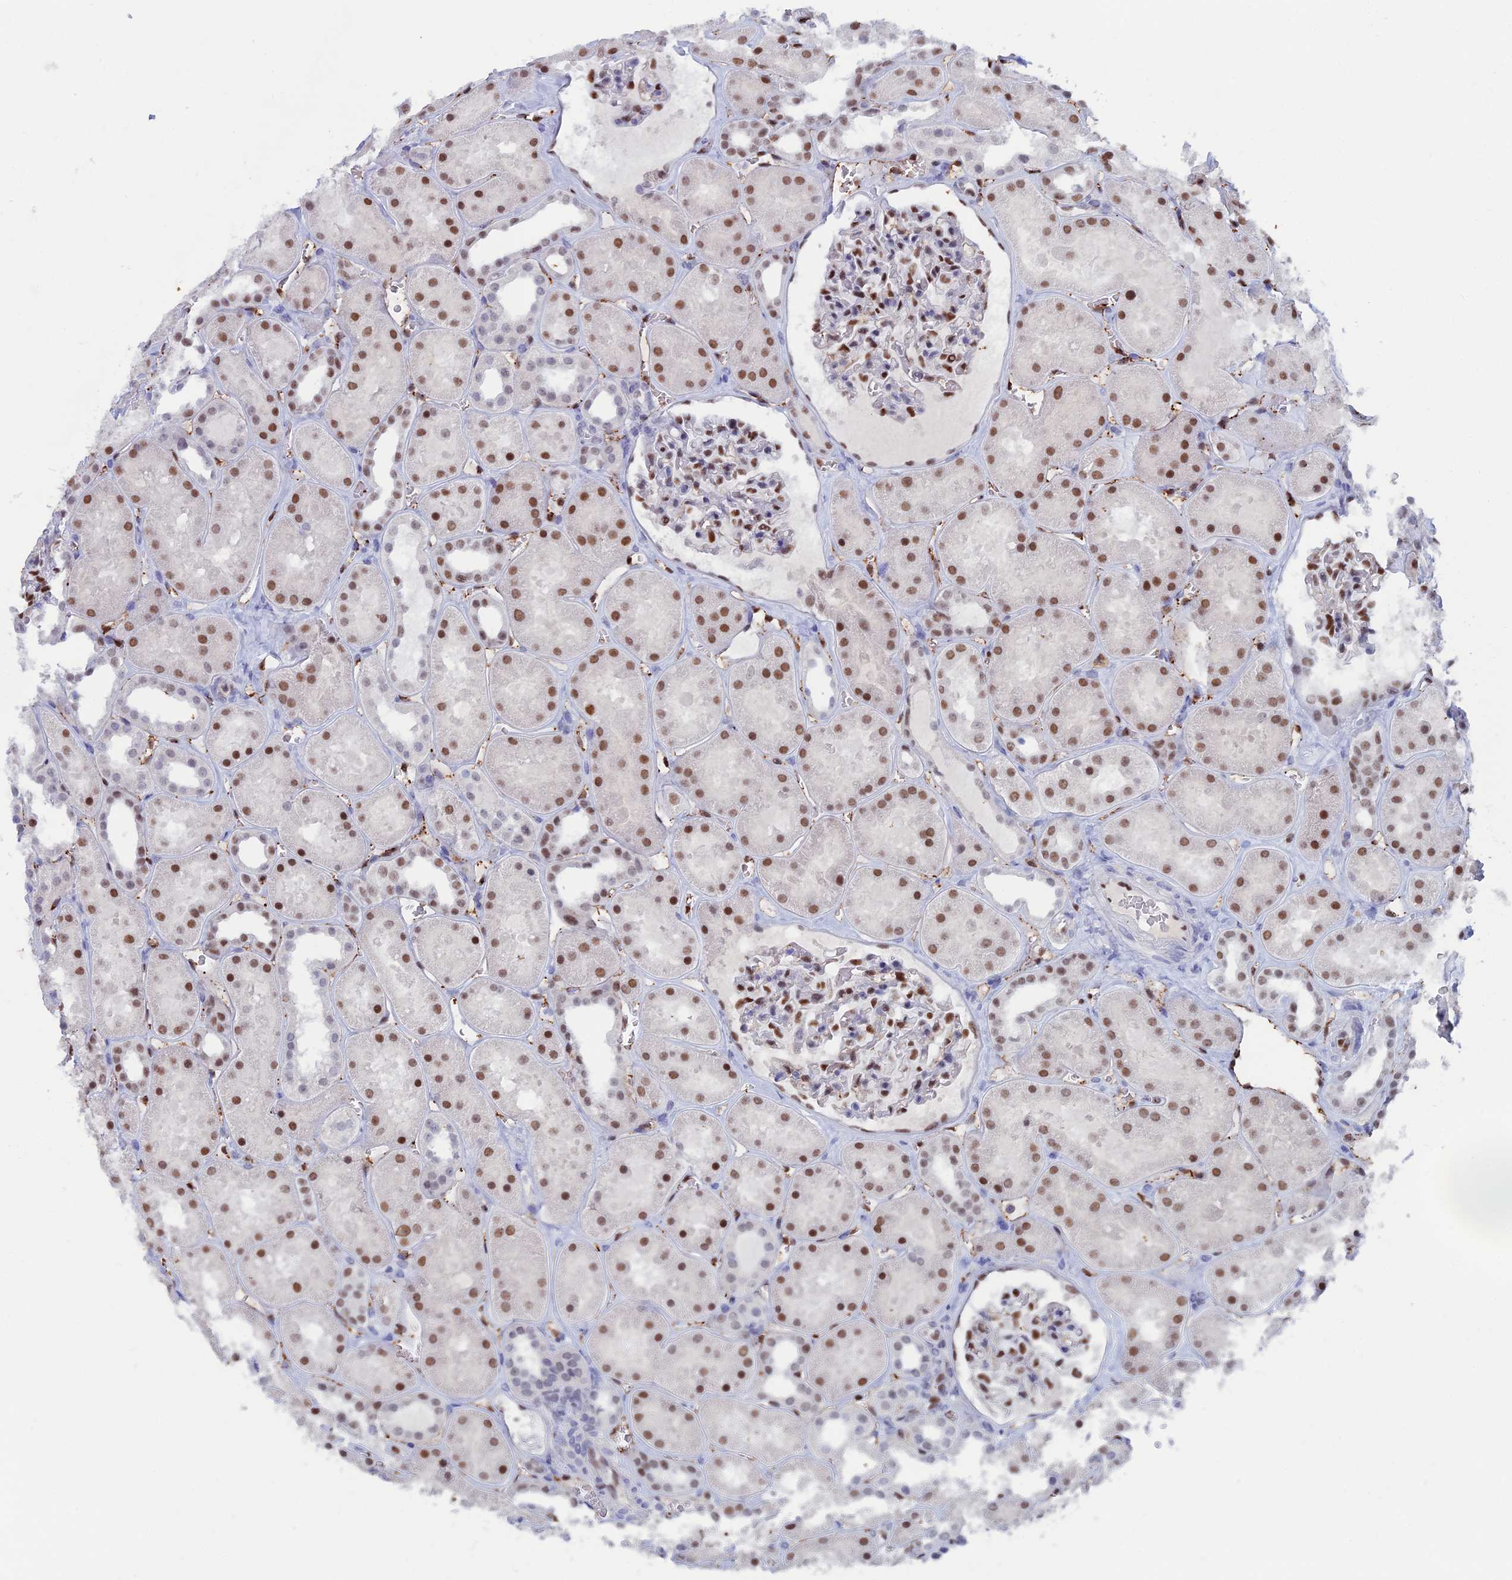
{"staining": {"intensity": "moderate", "quantity": ">75%", "location": "nuclear"}, "tissue": "kidney", "cell_type": "Cells in glomeruli", "image_type": "normal", "snomed": [{"axis": "morphology", "description": "Normal tissue, NOS"}, {"axis": "topography", "description": "Kidney"}], "caption": "Immunohistochemistry staining of normal kidney, which demonstrates medium levels of moderate nuclear expression in approximately >75% of cells in glomeruli indicating moderate nuclear protein staining. The staining was performed using DAB (3,3'-diaminobenzidine) (brown) for protein detection and nuclei were counterstained in hematoxylin (blue).", "gene": "NOL4L", "patient": {"sex": "female", "age": 41}}